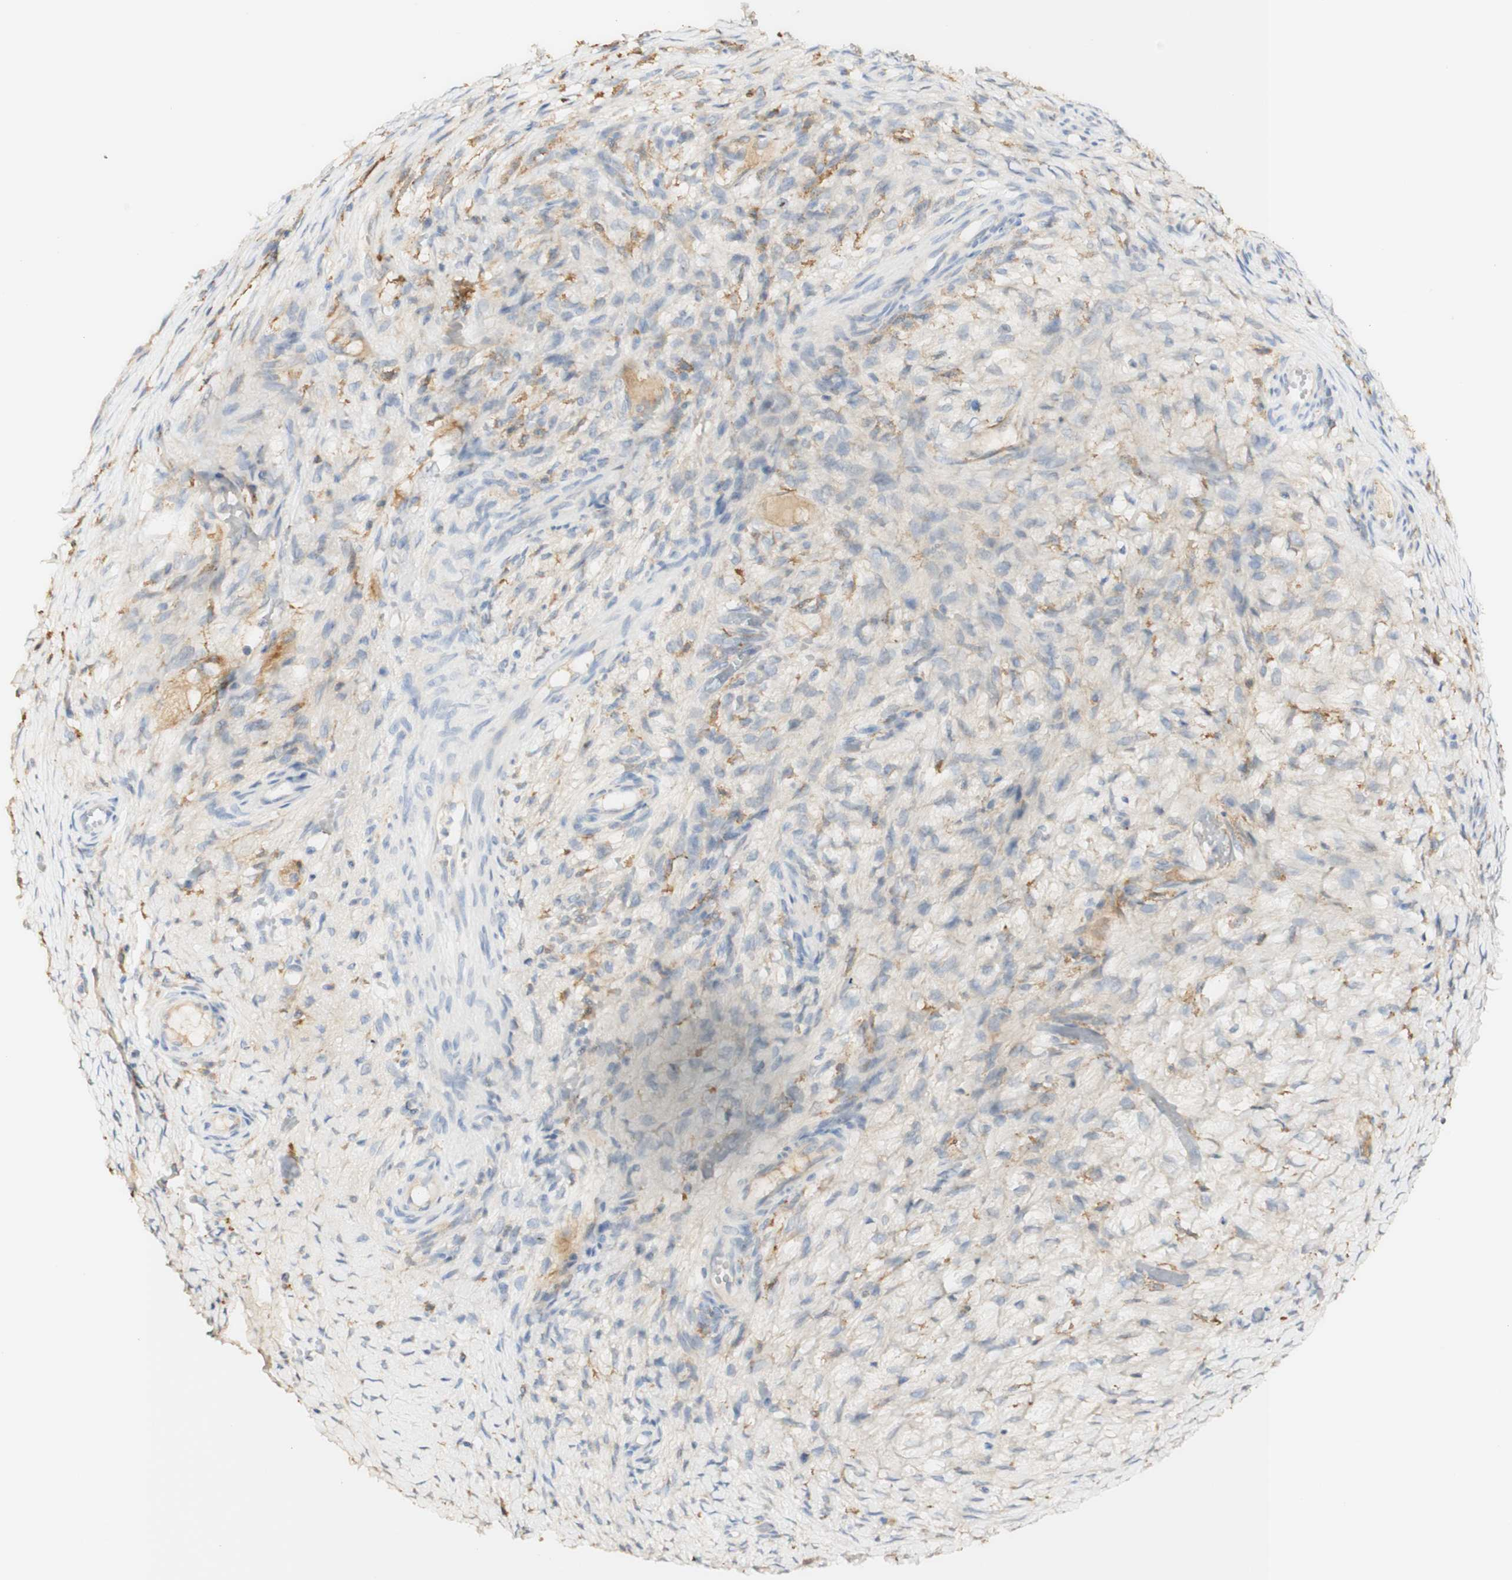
{"staining": {"intensity": "weak", "quantity": "25%-75%", "location": "cytoplasmic/membranous"}, "tissue": "ovarian cancer", "cell_type": "Tumor cells", "image_type": "cancer", "snomed": [{"axis": "morphology", "description": "Cystadenocarcinoma, mucinous, NOS"}, {"axis": "topography", "description": "Ovary"}], "caption": "Mucinous cystadenocarcinoma (ovarian) tissue shows weak cytoplasmic/membranous staining in approximately 25%-75% of tumor cells, visualized by immunohistochemistry.", "gene": "FCGRT", "patient": {"sex": "female", "age": 80}}